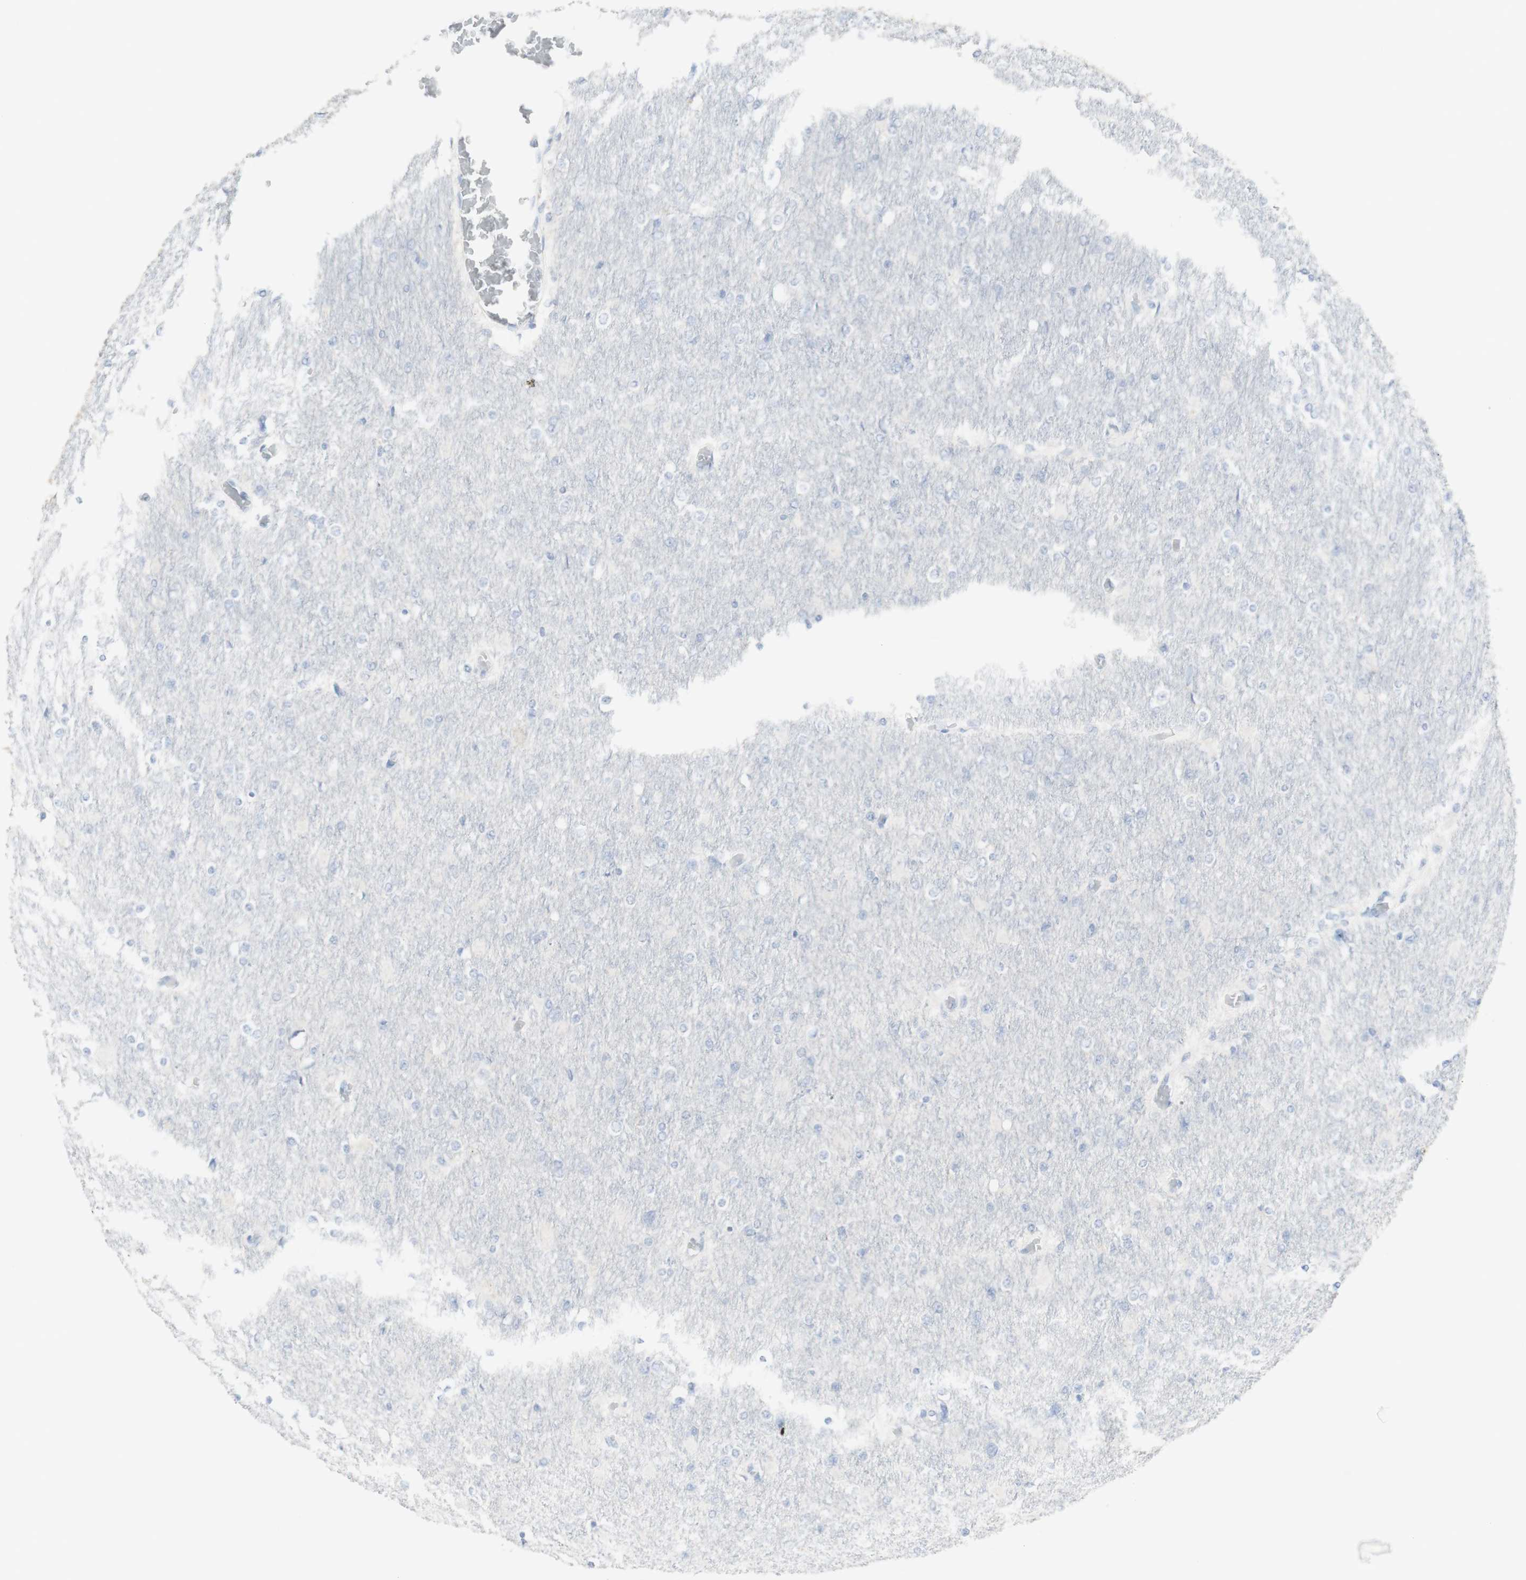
{"staining": {"intensity": "negative", "quantity": "none", "location": "none"}, "tissue": "glioma", "cell_type": "Tumor cells", "image_type": "cancer", "snomed": [{"axis": "morphology", "description": "Glioma, malignant, High grade"}, {"axis": "topography", "description": "Cerebral cortex"}], "caption": "Tumor cells show no significant protein expression in glioma.", "gene": "CD207", "patient": {"sex": "female", "age": 36}}